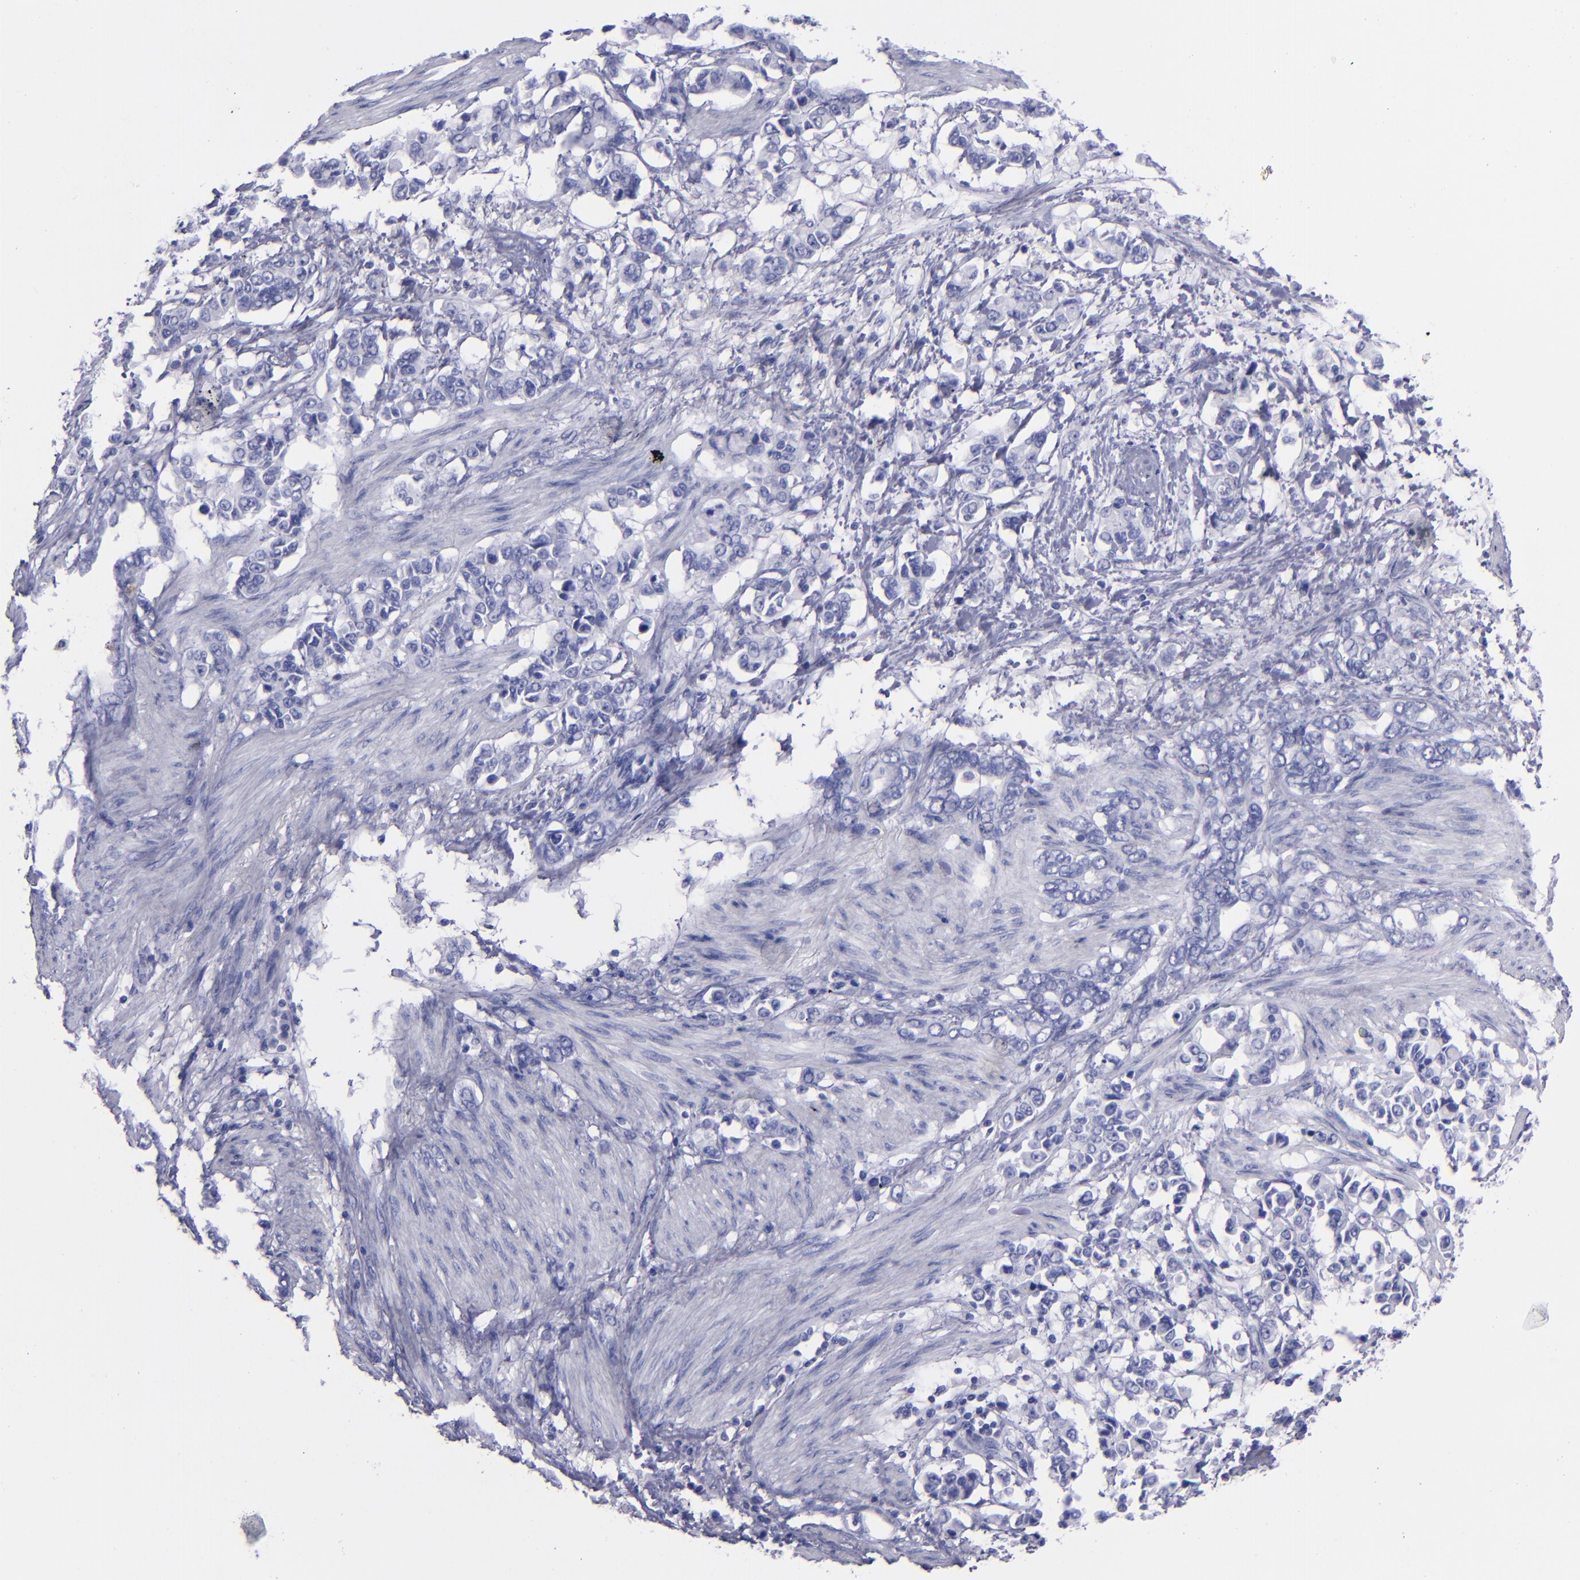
{"staining": {"intensity": "negative", "quantity": "none", "location": "none"}, "tissue": "stomach cancer", "cell_type": "Tumor cells", "image_type": "cancer", "snomed": [{"axis": "morphology", "description": "Adenocarcinoma, NOS"}, {"axis": "topography", "description": "Stomach"}], "caption": "Stomach adenocarcinoma stained for a protein using immunohistochemistry (IHC) demonstrates no expression tumor cells.", "gene": "CR1", "patient": {"sex": "male", "age": 78}}